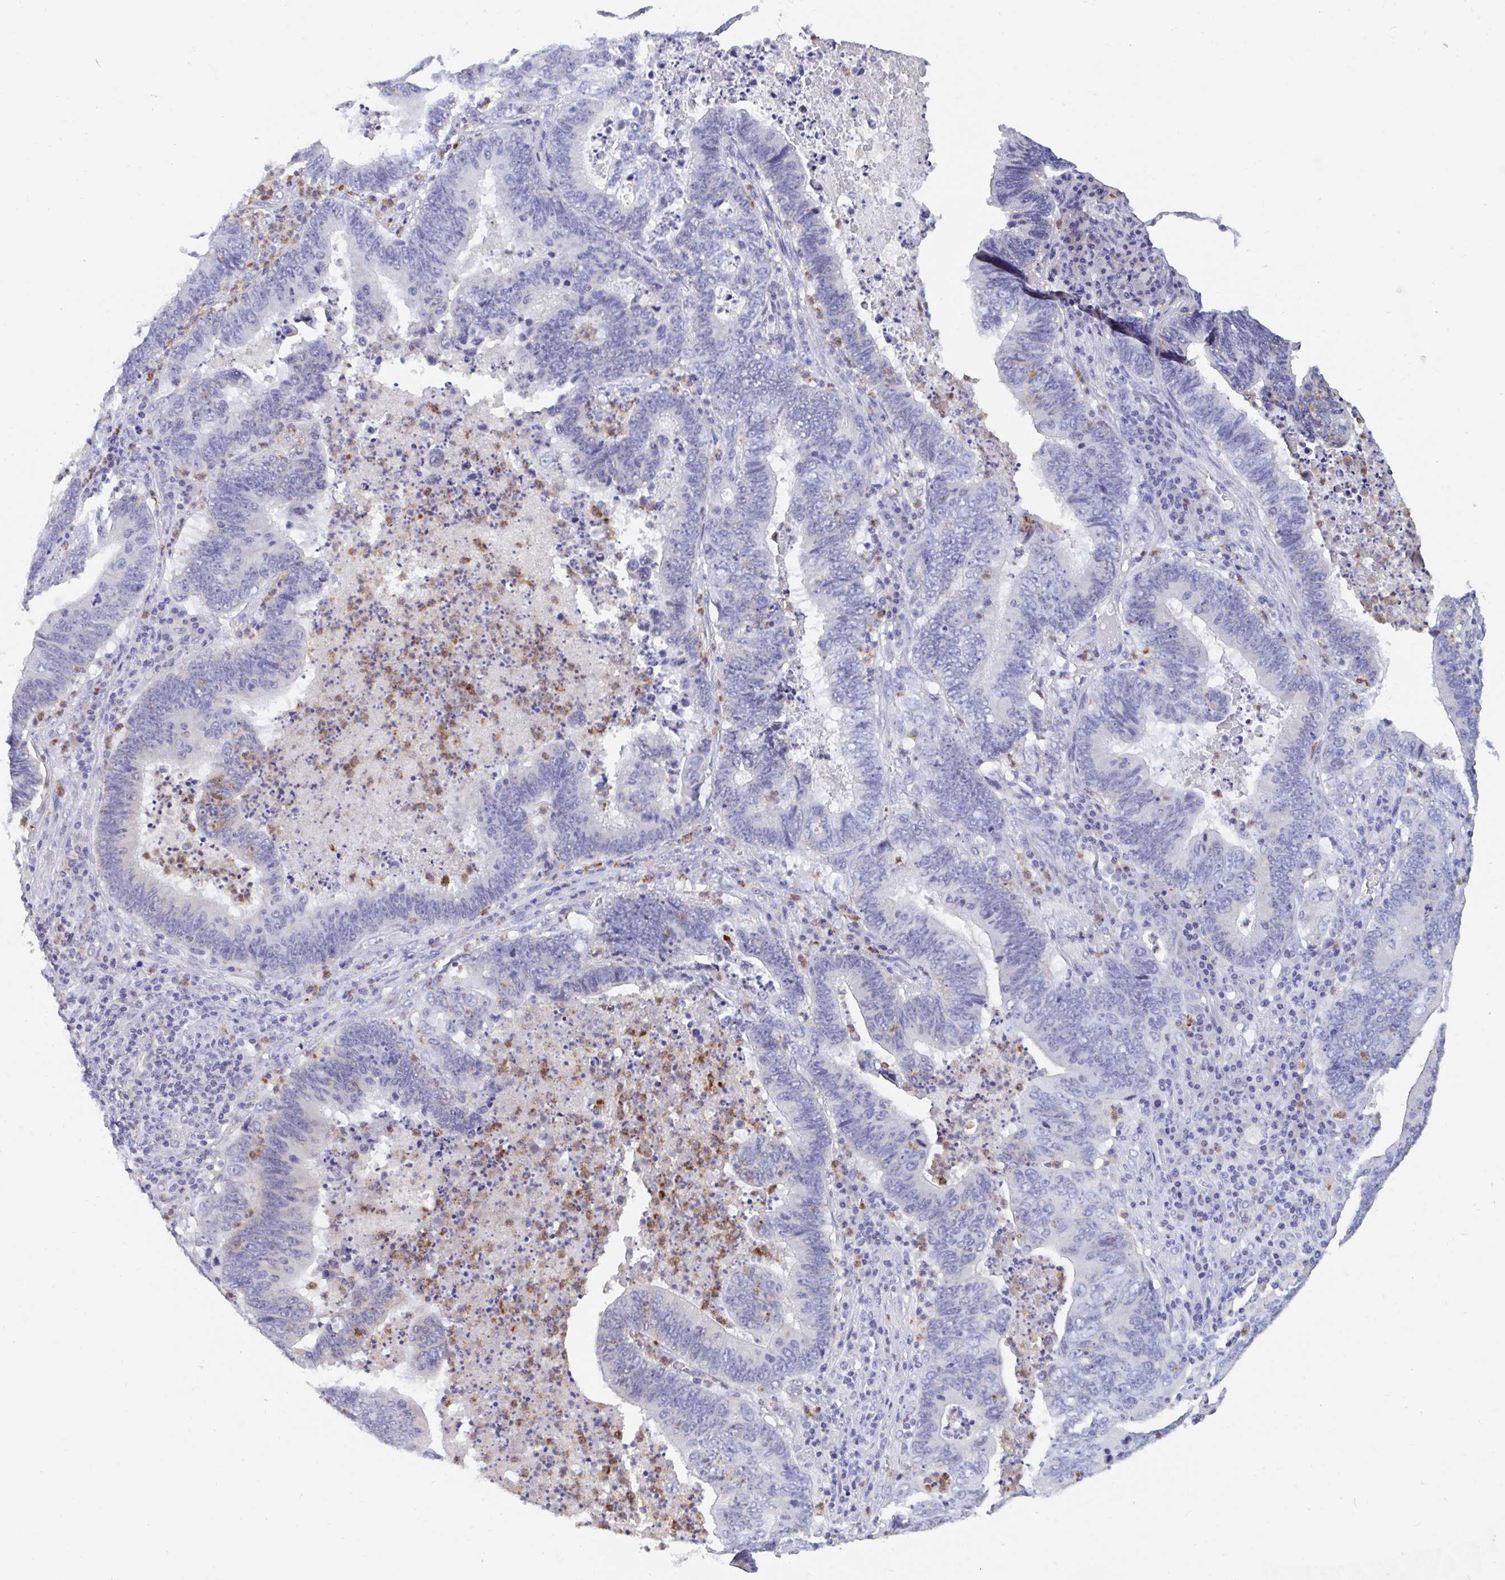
{"staining": {"intensity": "negative", "quantity": "none", "location": "none"}, "tissue": "lung cancer", "cell_type": "Tumor cells", "image_type": "cancer", "snomed": [{"axis": "morphology", "description": "Aneuploidy"}, {"axis": "morphology", "description": "Adenocarcinoma, NOS"}, {"axis": "morphology", "description": "Adenocarcinoma primary or metastatic"}, {"axis": "topography", "description": "Lung"}], "caption": "Immunohistochemistry histopathology image of neoplastic tissue: human lung adenocarcinoma stained with DAB (3,3'-diaminobenzidine) shows no significant protein expression in tumor cells.", "gene": "ZNHIT2", "patient": {"sex": "female", "age": 75}}